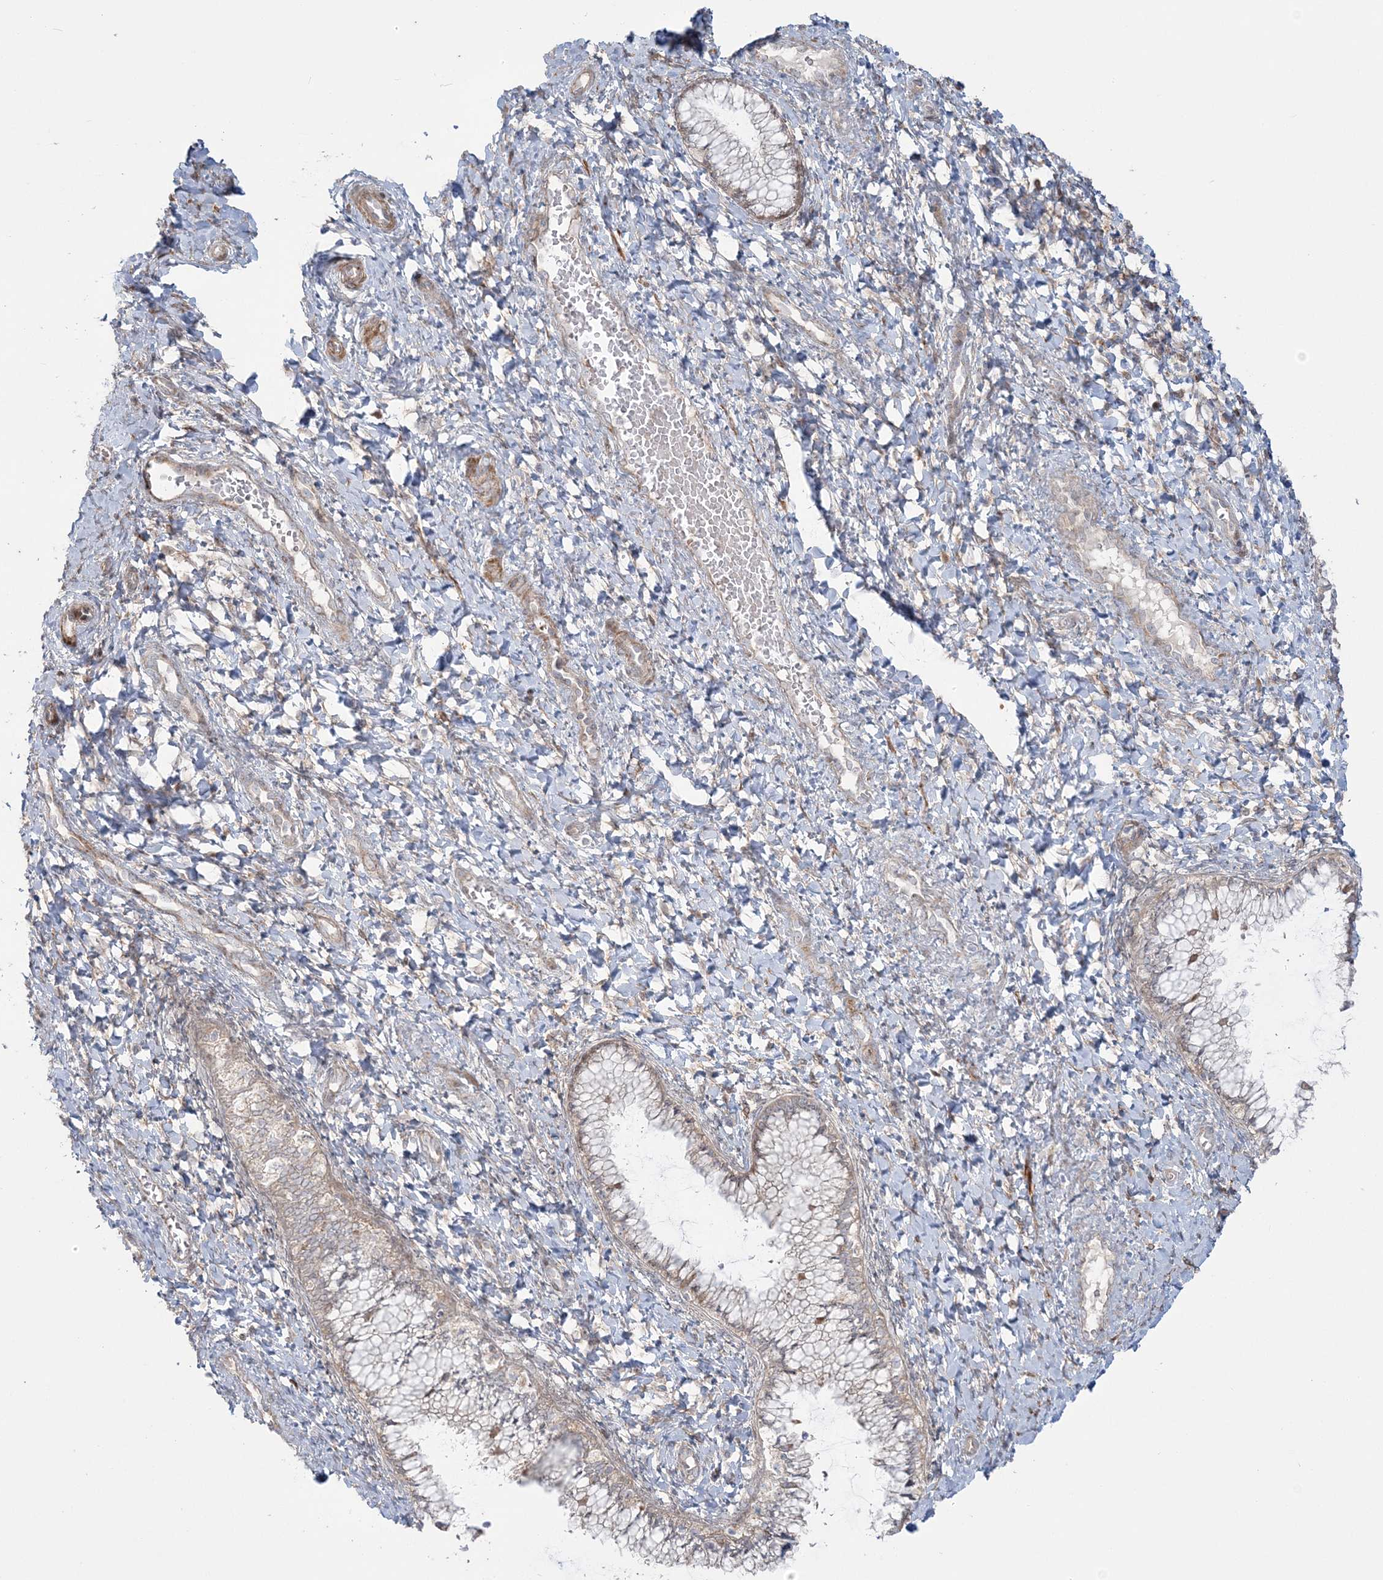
{"staining": {"intensity": "weak", "quantity": "<25%", "location": "cytoplasmic/membranous"}, "tissue": "cervix", "cell_type": "Glandular cells", "image_type": "normal", "snomed": [{"axis": "morphology", "description": "Normal tissue, NOS"}, {"axis": "morphology", "description": "Adenocarcinoma, NOS"}, {"axis": "topography", "description": "Cervix"}], "caption": "Histopathology image shows no protein staining in glandular cells of normal cervix.", "gene": "NUDT9", "patient": {"sex": "female", "age": 29}}